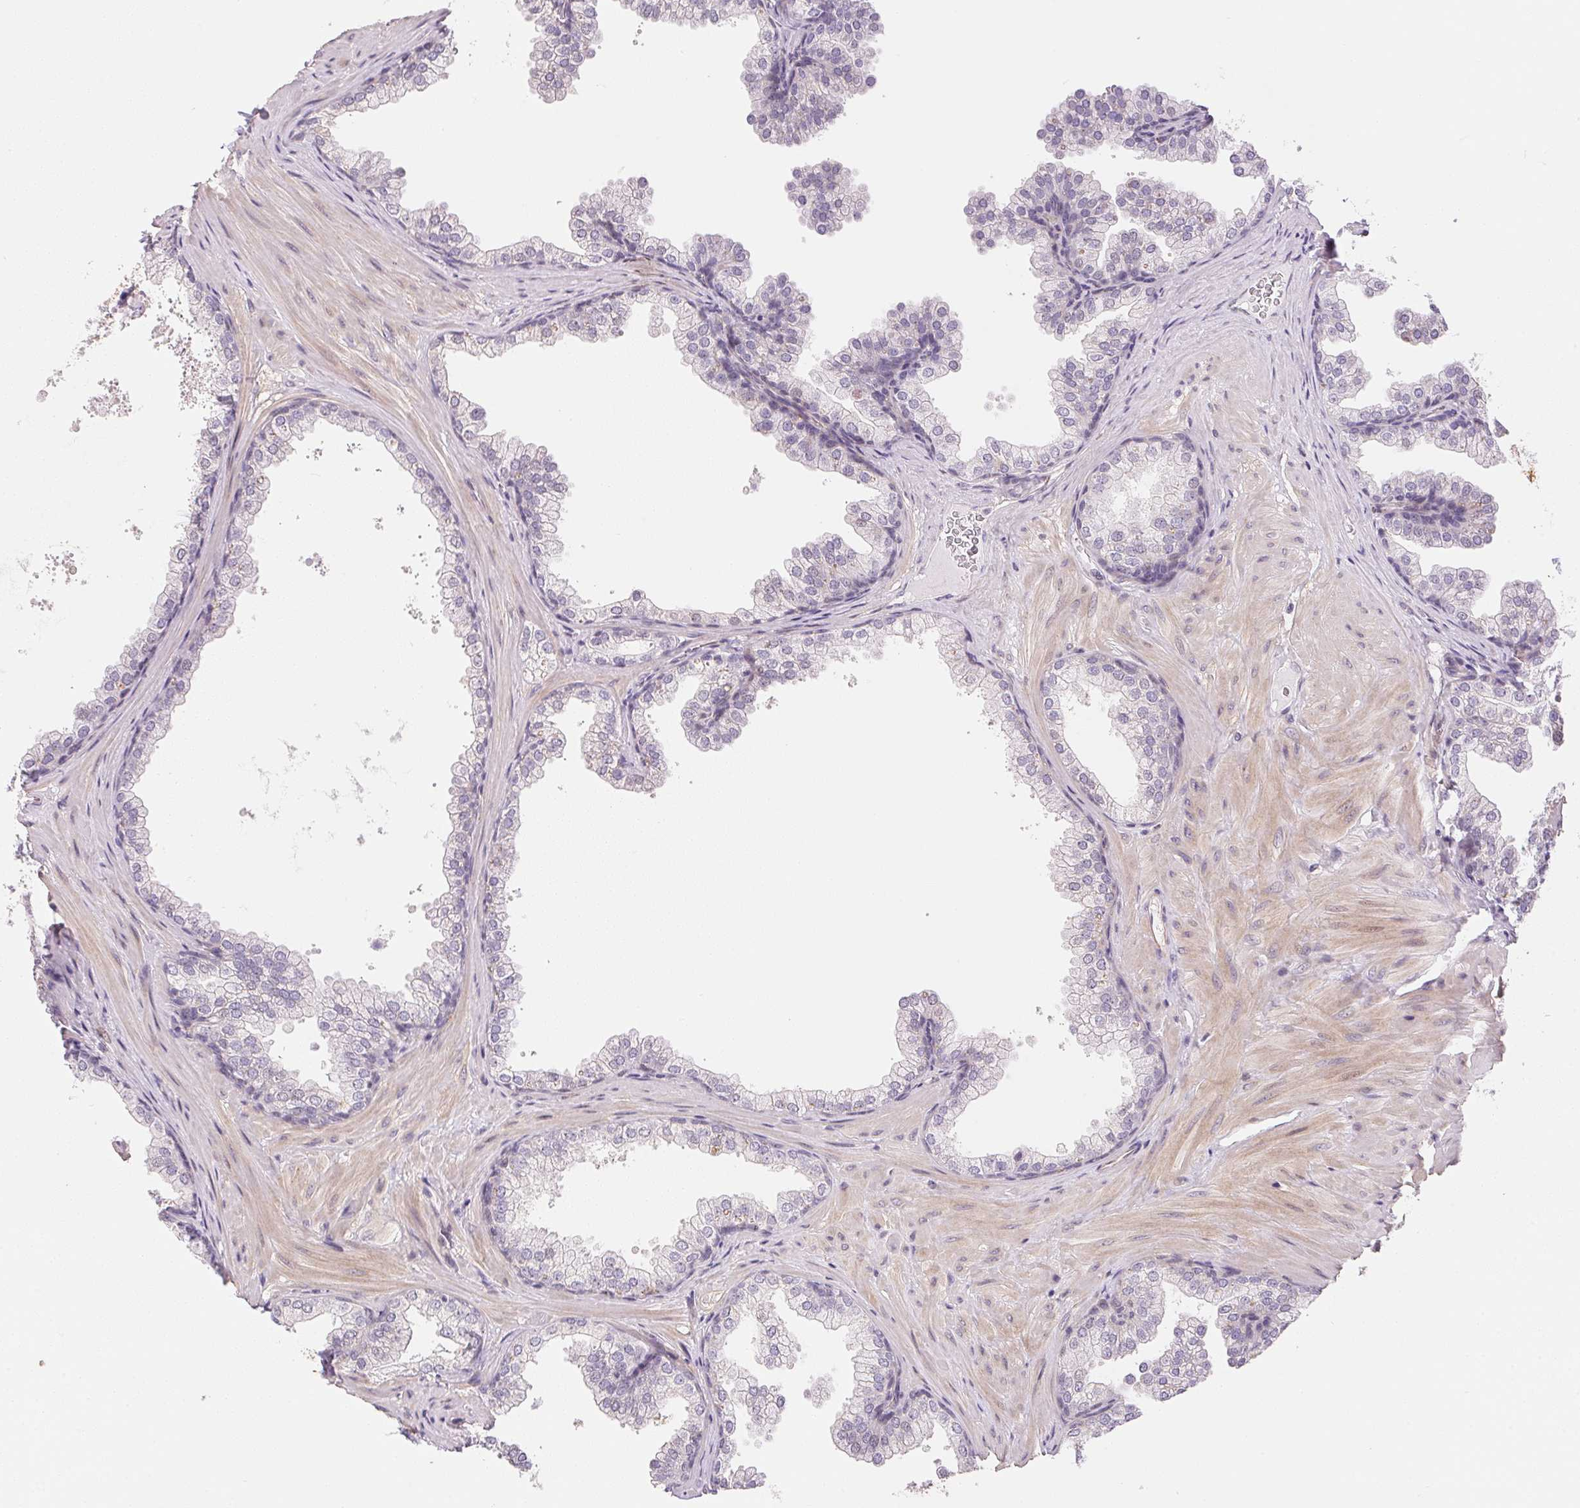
{"staining": {"intensity": "negative", "quantity": "none", "location": "none"}, "tissue": "prostate", "cell_type": "Glandular cells", "image_type": "normal", "snomed": [{"axis": "morphology", "description": "Normal tissue, NOS"}, {"axis": "topography", "description": "Prostate"}], "caption": "Protein analysis of benign prostate displays no significant staining in glandular cells.", "gene": "GYG2", "patient": {"sex": "male", "age": 37}}